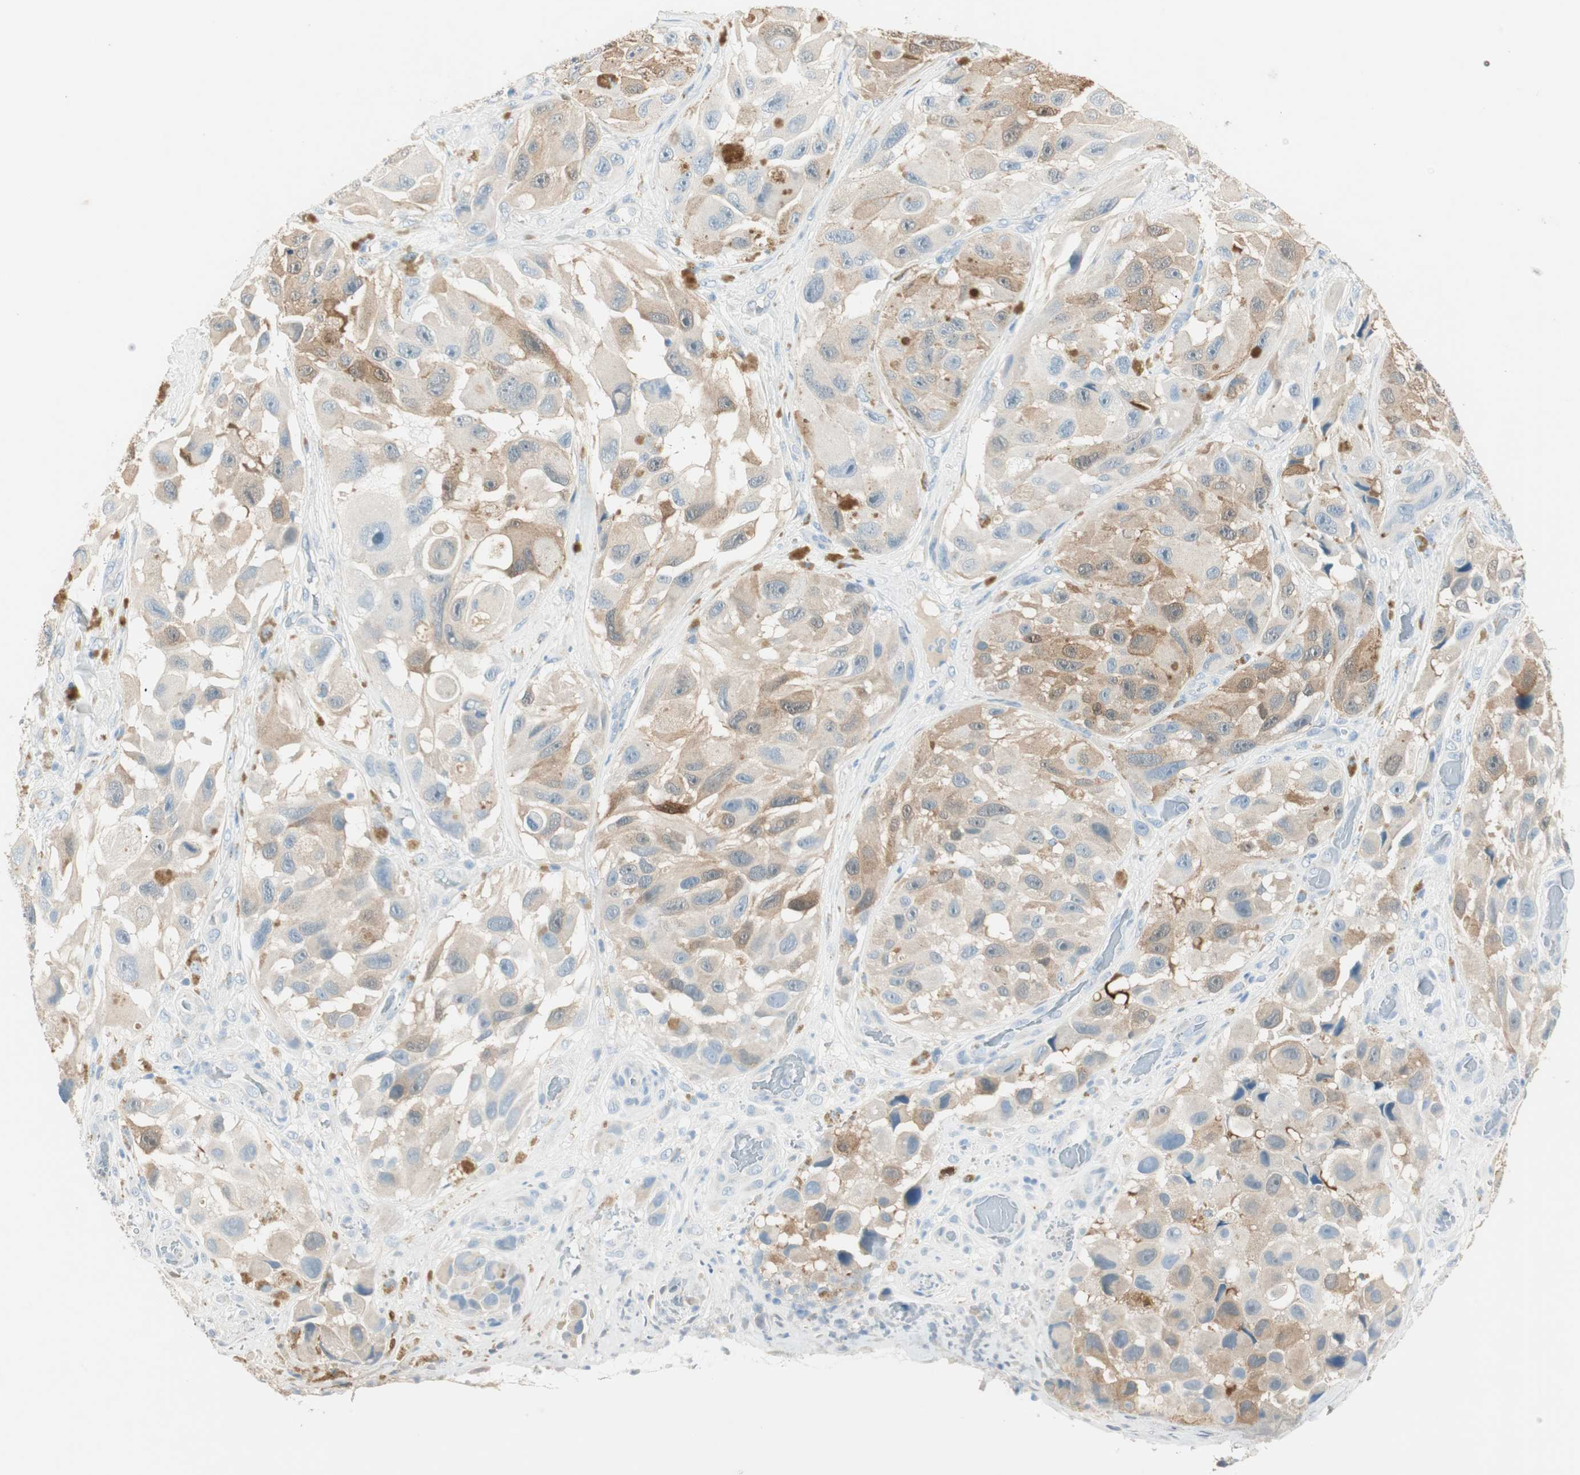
{"staining": {"intensity": "moderate", "quantity": ">75%", "location": "cytoplasmic/membranous,nuclear"}, "tissue": "melanoma", "cell_type": "Tumor cells", "image_type": "cancer", "snomed": [{"axis": "morphology", "description": "Malignant melanoma, NOS"}, {"axis": "topography", "description": "Skin"}], "caption": "IHC histopathology image of neoplastic tissue: human malignant melanoma stained using immunohistochemistry exhibits medium levels of moderate protein expression localized specifically in the cytoplasmic/membranous and nuclear of tumor cells, appearing as a cytoplasmic/membranous and nuclear brown color.", "gene": "HPGD", "patient": {"sex": "female", "age": 73}}